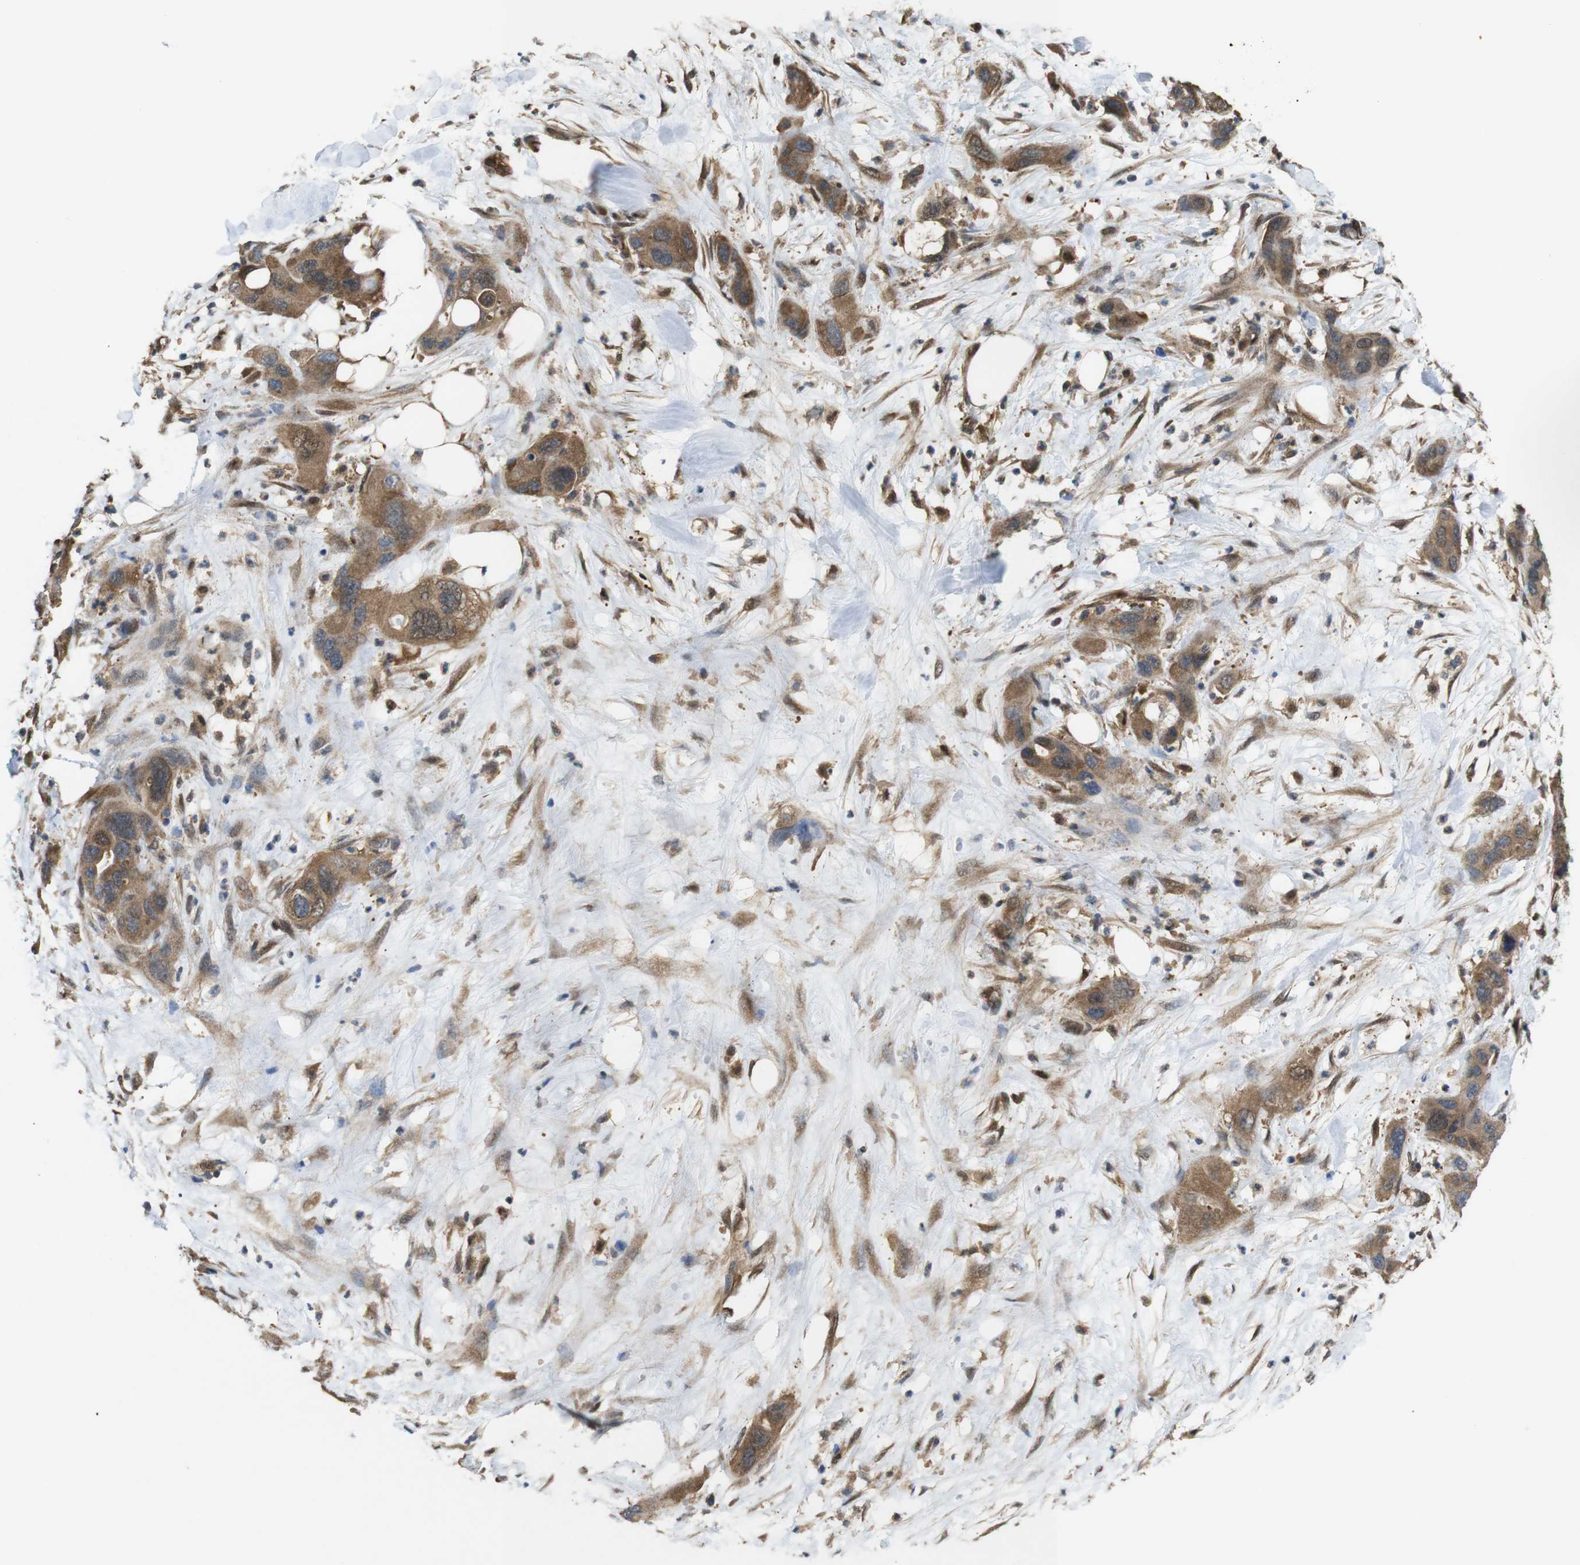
{"staining": {"intensity": "moderate", "quantity": ">75%", "location": "cytoplasmic/membranous"}, "tissue": "pancreatic cancer", "cell_type": "Tumor cells", "image_type": "cancer", "snomed": [{"axis": "morphology", "description": "Adenocarcinoma, NOS"}, {"axis": "topography", "description": "Pancreas"}], "caption": "Adenocarcinoma (pancreatic) tissue reveals moderate cytoplasmic/membranous positivity in approximately >75% of tumor cells", "gene": "YWHAG", "patient": {"sex": "female", "age": 71}}